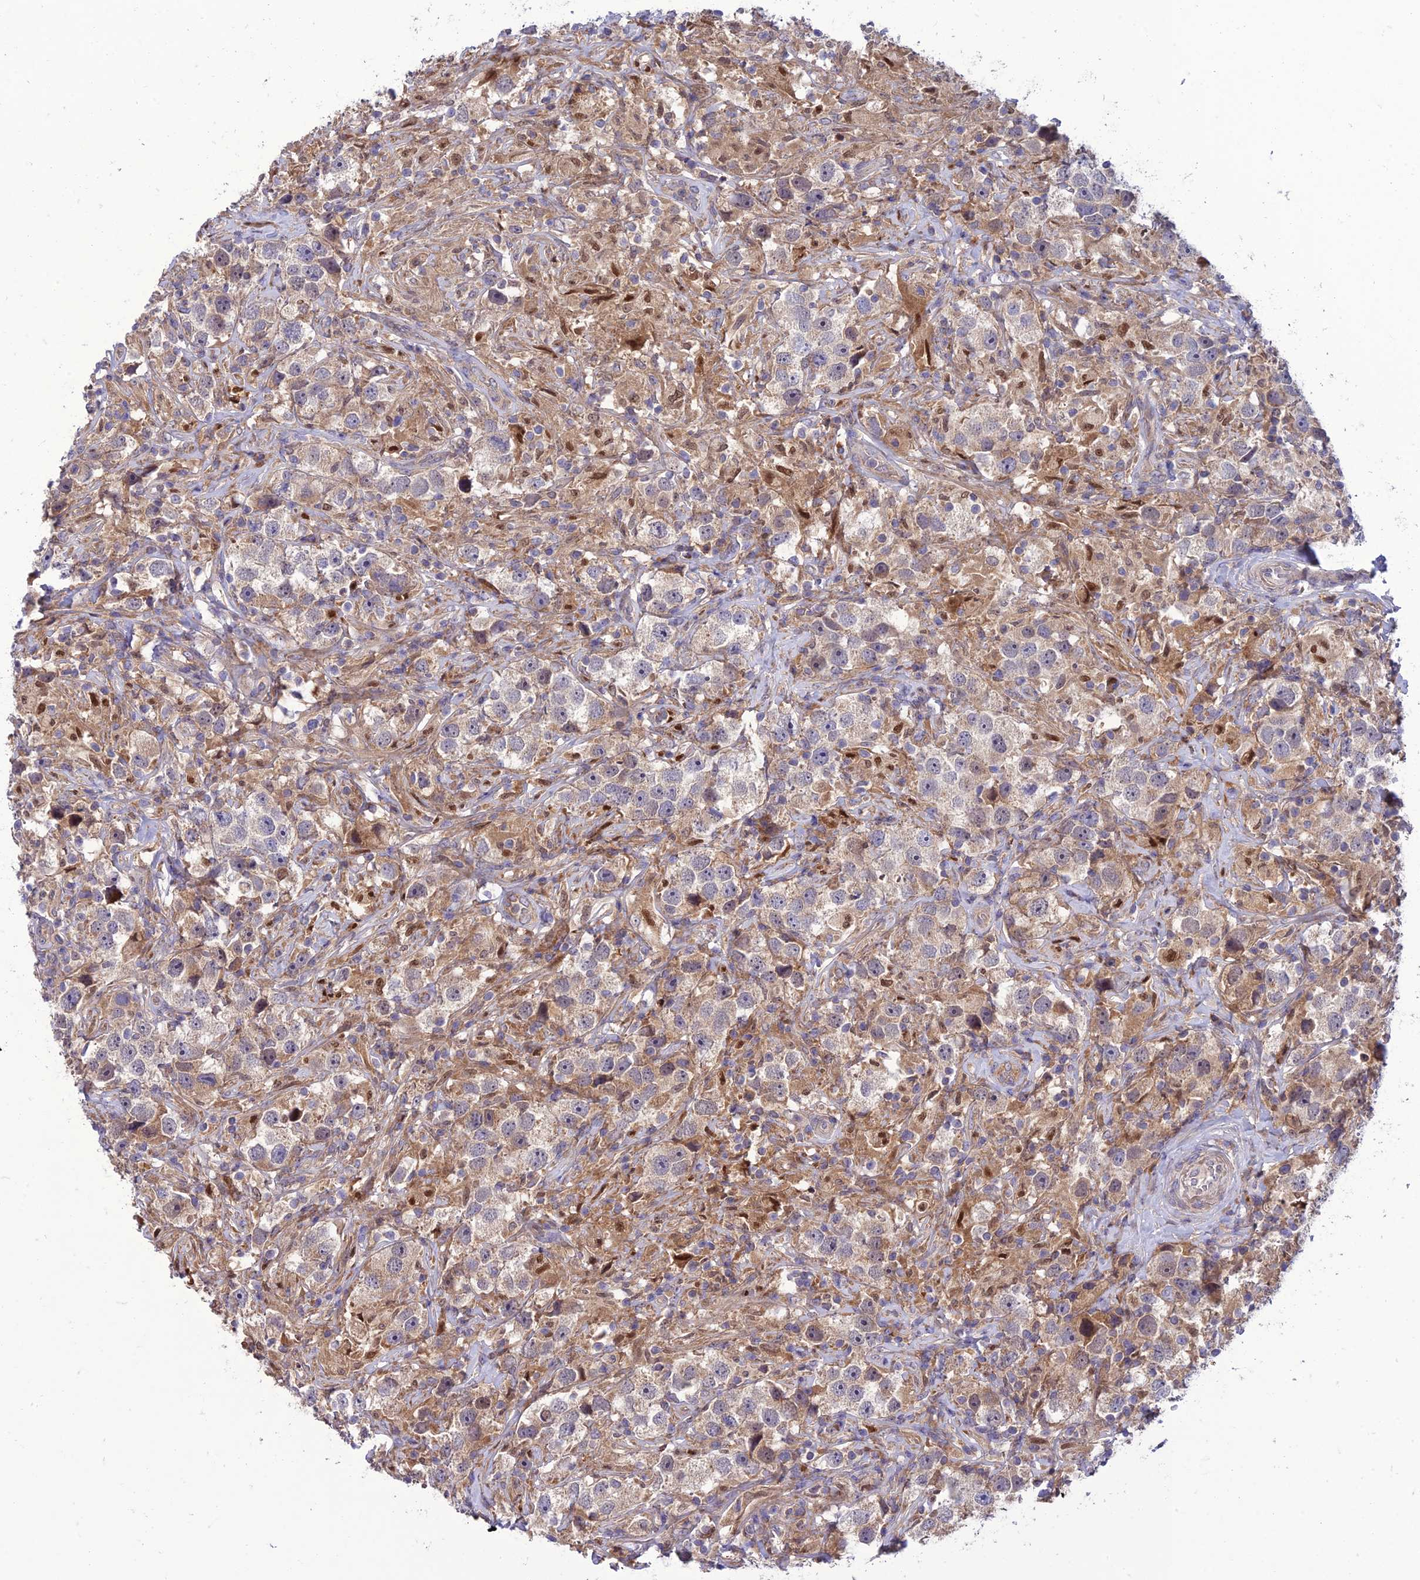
{"staining": {"intensity": "weak", "quantity": "25%-75%", "location": "cytoplasmic/membranous"}, "tissue": "testis cancer", "cell_type": "Tumor cells", "image_type": "cancer", "snomed": [{"axis": "morphology", "description": "Seminoma, NOS"}, {"axis": "topography", "description": "Testis"}], "caption": "A histopathology image of human testis cancer stained for a protein displays weak cytoplasmic/membranous brown staining in tumor cells.", "gene": "IRAK3", "patient": {"sex": "male", "age": 49}}